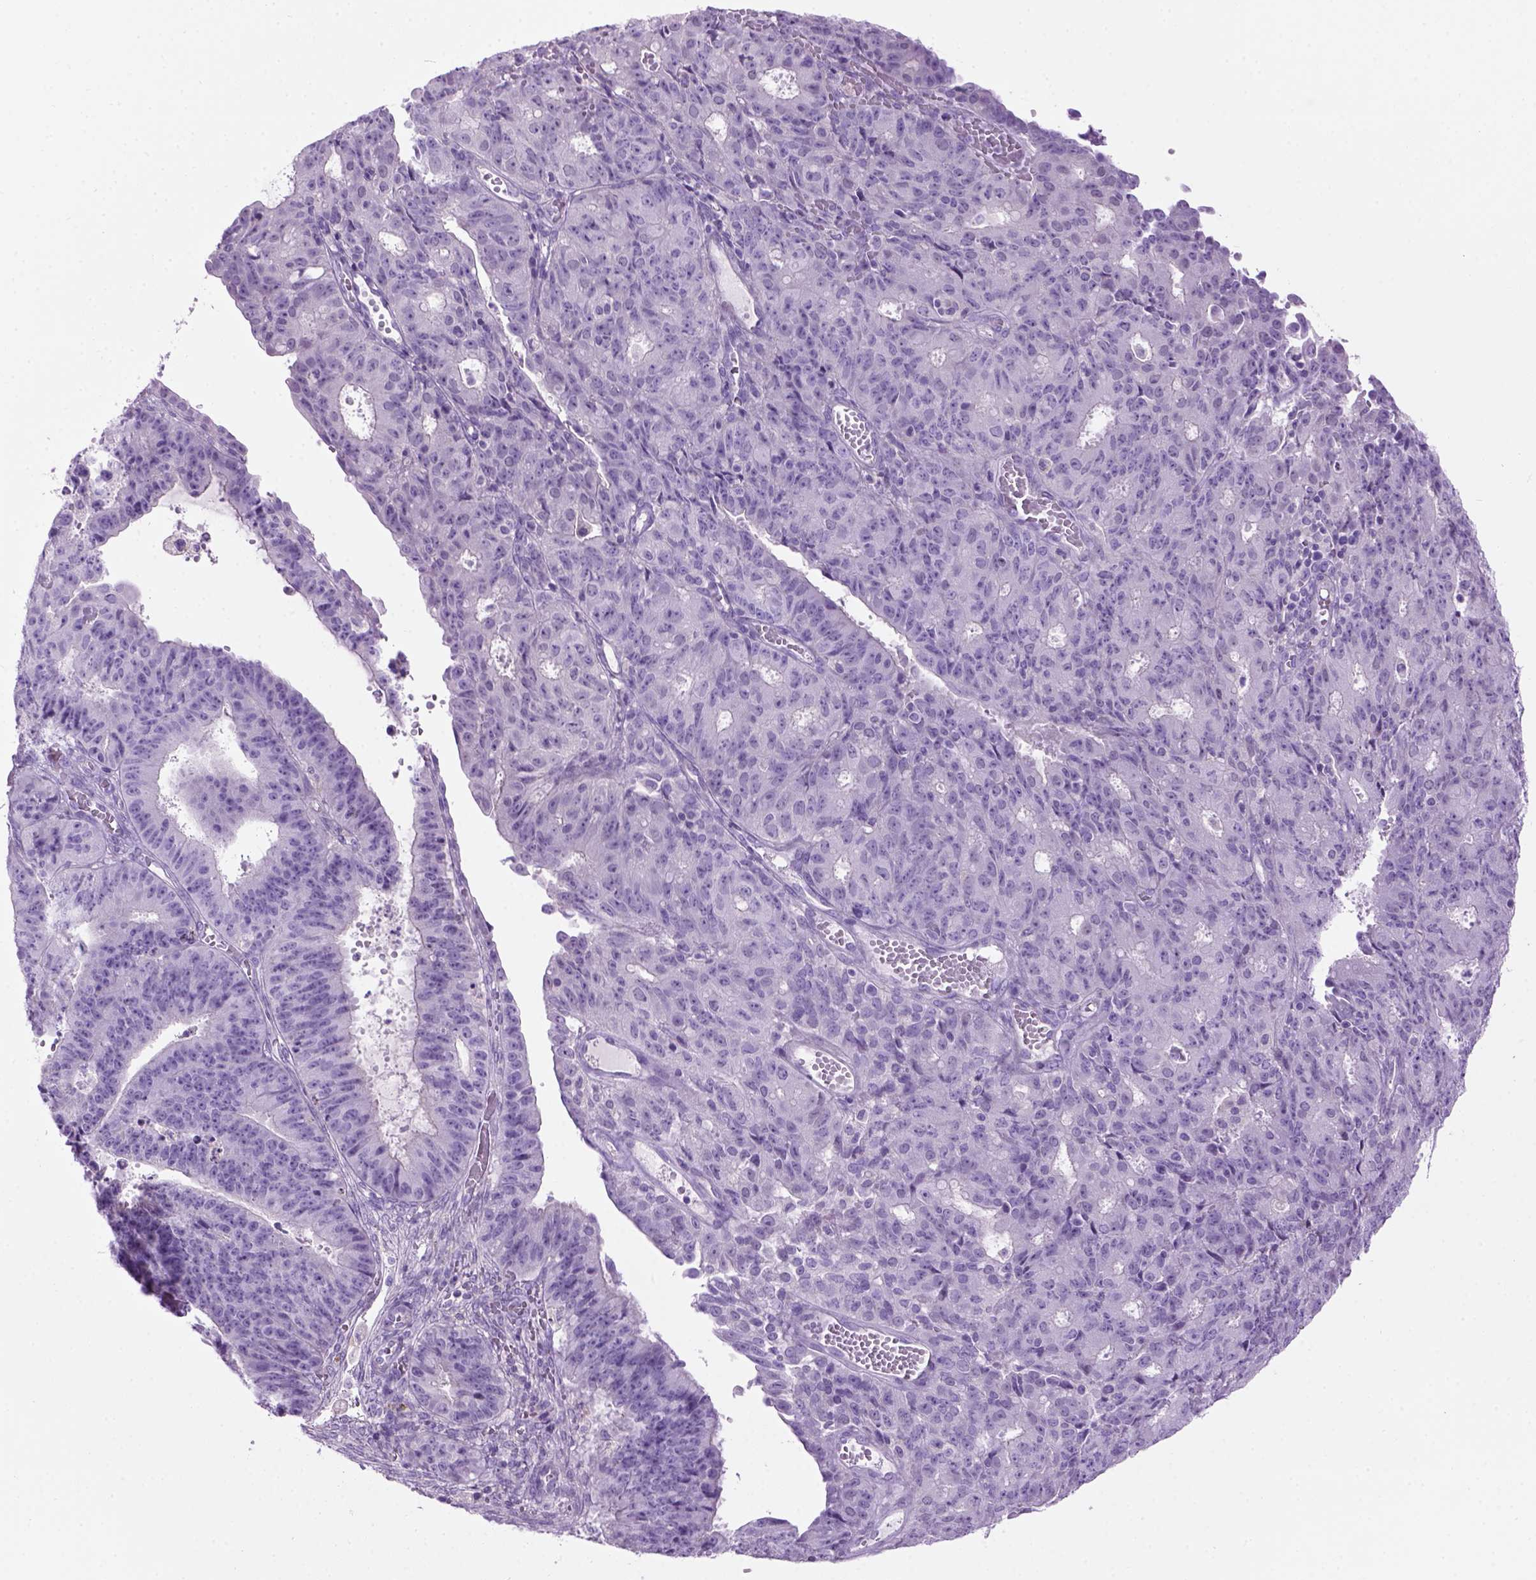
{"staining": {"intensity": "negative", "quantity": "none", "location": "none"}, "tissue": "ovarian cancer", "cell_type": "Tumor cells", "image_type": "cancer", "snomed": [{"axis": "morphology", "description": "Carcinoma, endometroid"}, {"axis": "topography", "description": "Ovary"}], "caption": "Human ovarian cancer (endometroid carcinoma) stained for a protein using IHC demonstrates no staining in tumor cells.", "gene": "GABRB2", "patient": {"sex": "female", "age": 42}}